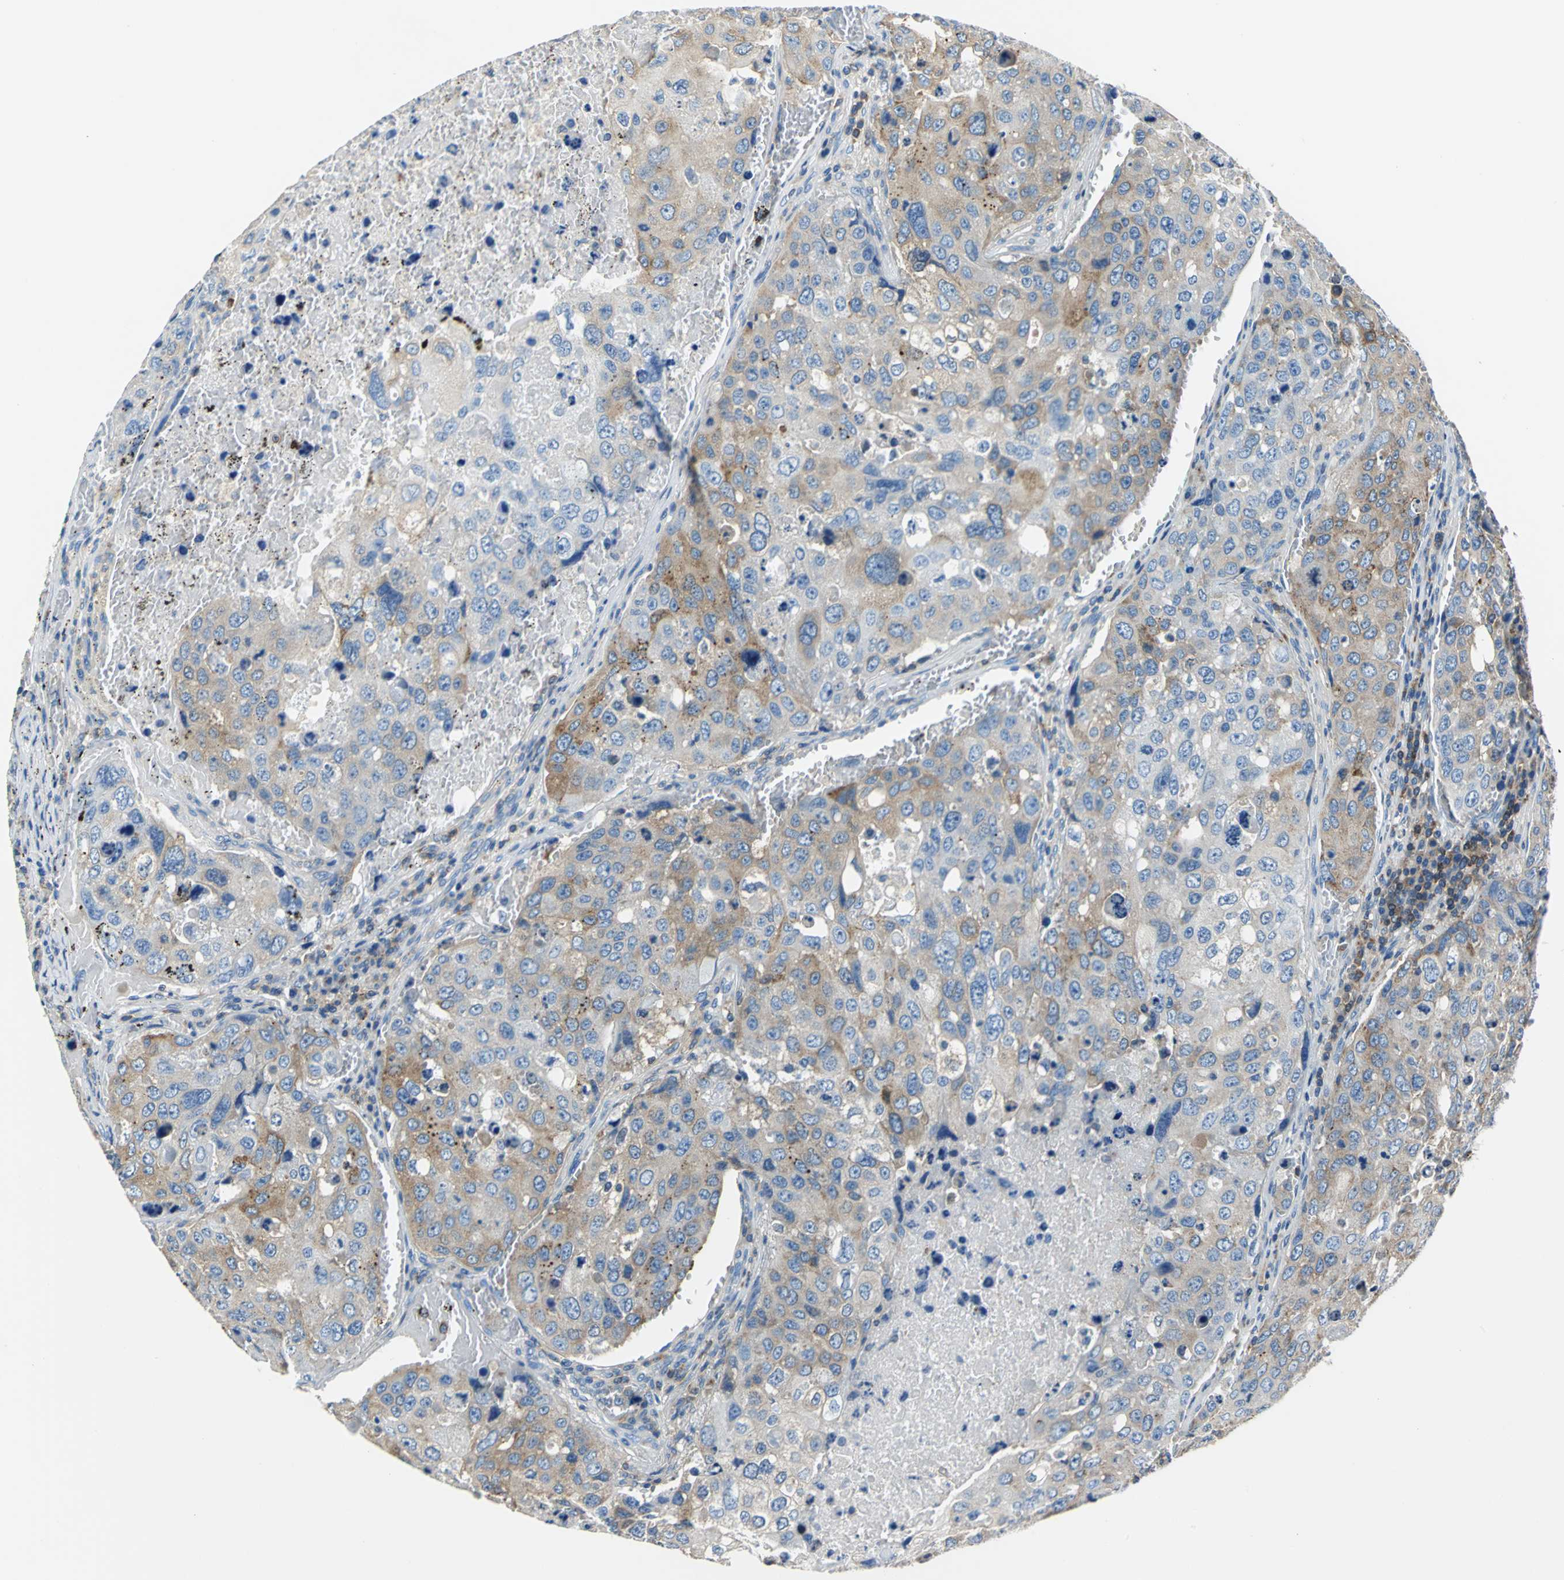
{"staining": {"intensity": "moderate", "quantity": "25%-75%", "location": "cytoplasmic/membranous"}, "tissue": "urothelial cancer", "cell_type": "Tumor cells", "image_type": "cancer", "snomed": [{"axis": "morphology", "description": "Urothelial carcinoma, High grade"}, {"axis": "topography", "description": "Lymph node"}, {"axis": "topography", "description": "Urinary bladder"}], "caption": "Immunohistochemistry photomicrograph of urothelial cancer stained for a protein (brown), which shows medium levels of moderate cytoplasmic/membranous staining in about 25%-75% of tumor cells.", "gene": "SEPTIN6", "patient": {"sex": "male", "age": 51}}